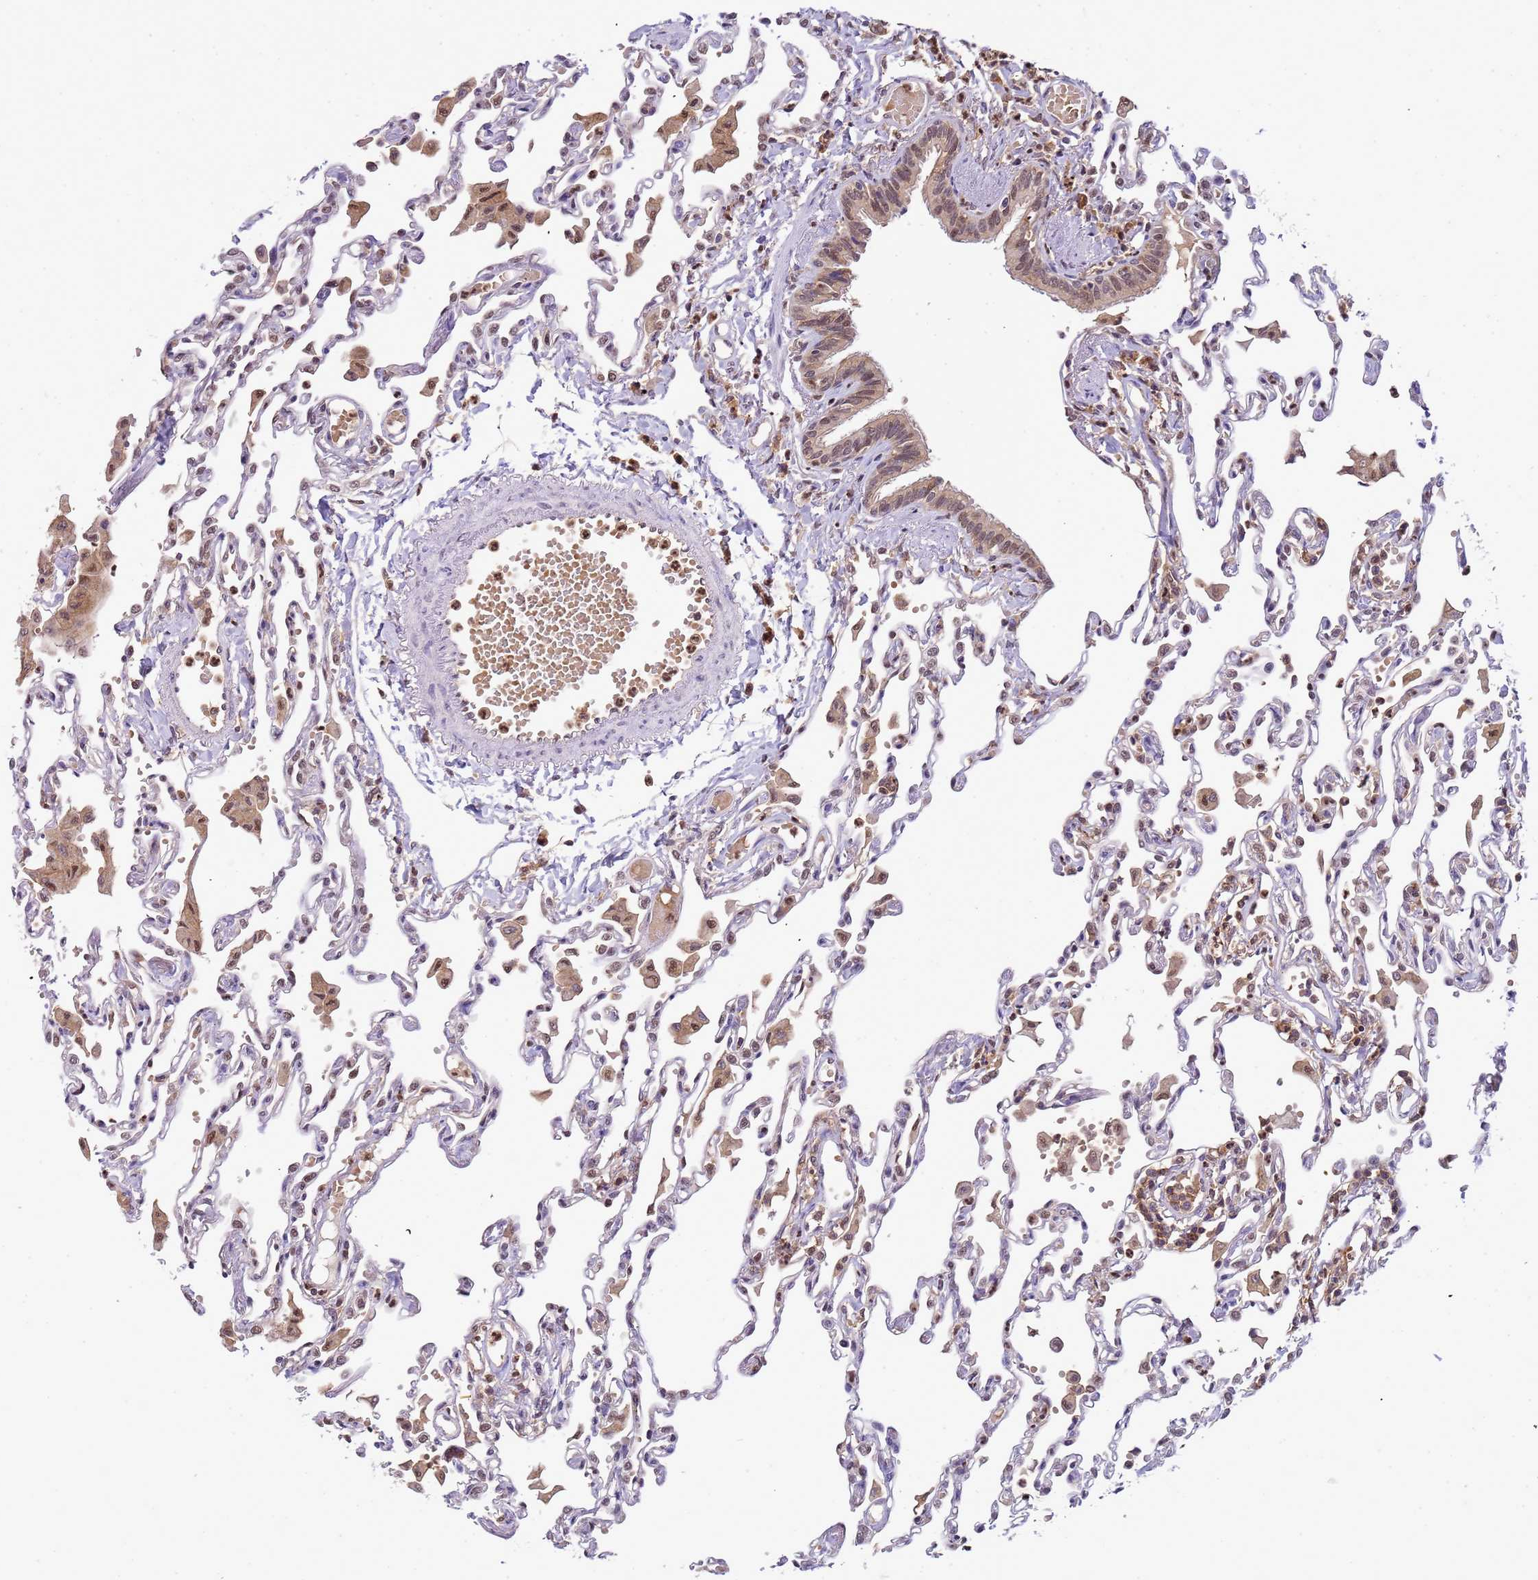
{"staining": {"intensity": "weak", "quantity": "25%-75%", "location": "nuclear"}, "tissue": "lung", "cell_type": "Alveolar cells", "image_type": "normal", "snomed": [{"axis": "morphology", "description": "Normal tissue, NOS"}, {"axis": "topography", "description": "Bronchus"}, {"axis": "topography", "description": "Lung"}], "caption": "Unremarkable lung displays weak nuclear staining in about 25%-75% of alveolar cells, visualized by immunohistochemistry. Immunohistochemistry stains the protein of interest in brown and the nuclei are stained blue.", "gene": "CD53", "patient": {"sex": "female", "age": 49}}